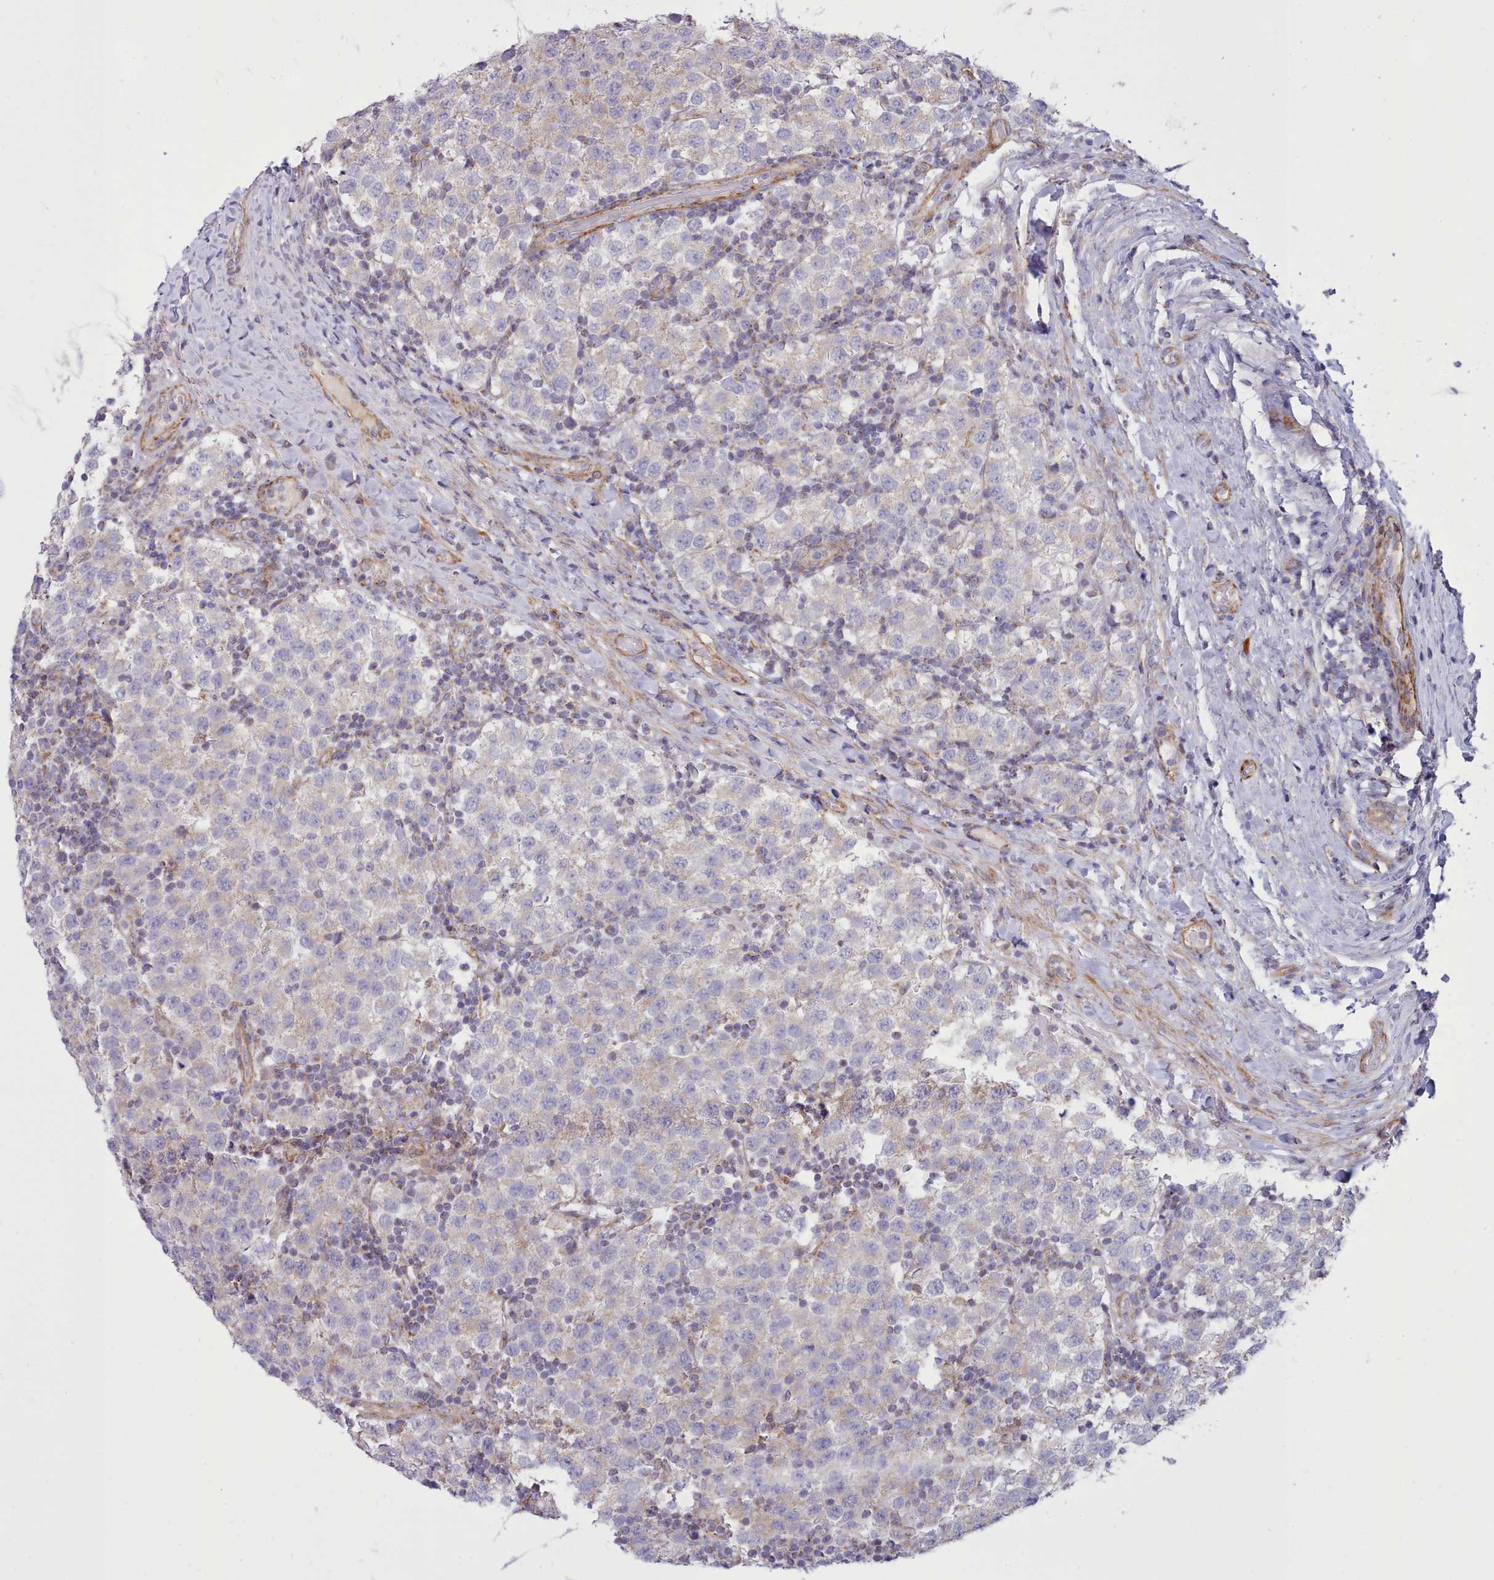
{"staining": {"intensity": "negative", "quantity": "none", "location": "none"}, "tissue": "testis cancer", "cell_type": "Tumor cells", "image_type": "cancer", "snomed": [{"axis": "morphology", "description": "Seminoma, NOS"}, {"axis": "topography", "description": "Testis"}], "caption": "The image shows no significant expression in tumor cells of testis cancer.", "gene": "MRPL21", "patient": {"sex": "male", "age": 34}}